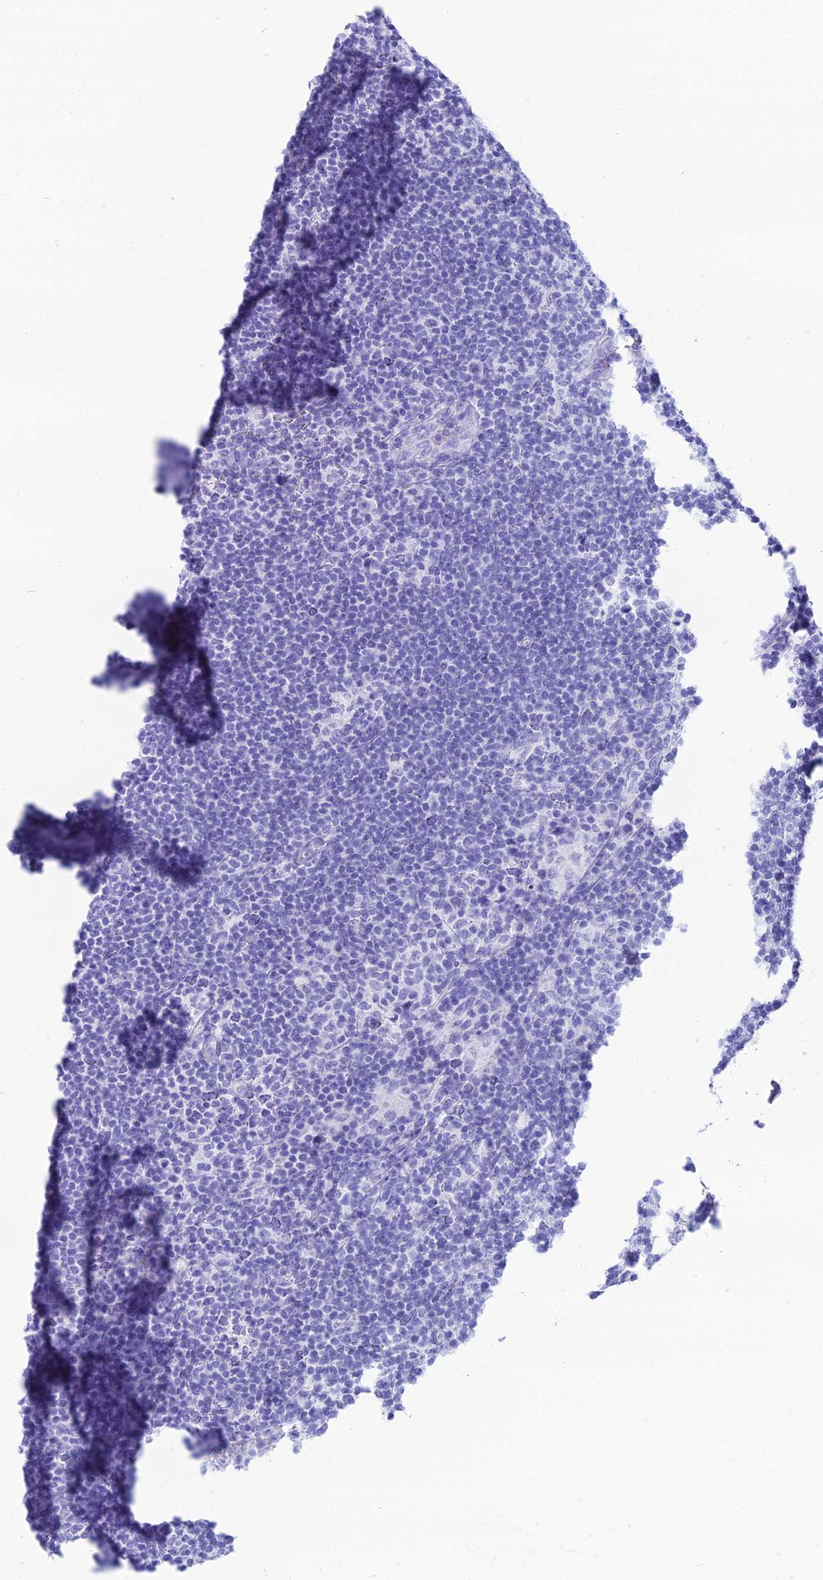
{"staining": {"intensity": "negative", "quantity": "none", "location": "none"}, "tissue": "lymphoma", "cell_type": "Tumor cells", "image_type": "cancer", "snomed": [{"axis": "morphology", "description": "Hodgkin's disease, NOS"}, {"axis": "topography", "description": "Lymph node"}], "caption": "Immunohistochemistry photomicrograph of neoplastic tissue: human lymphoma stained with DAB (3,3'-diaminobenzidine) demonstrates no significant protein positivity in tumor cells.", "gene": "PNMA5", "patient": {"sex": "female", "age": 57}}